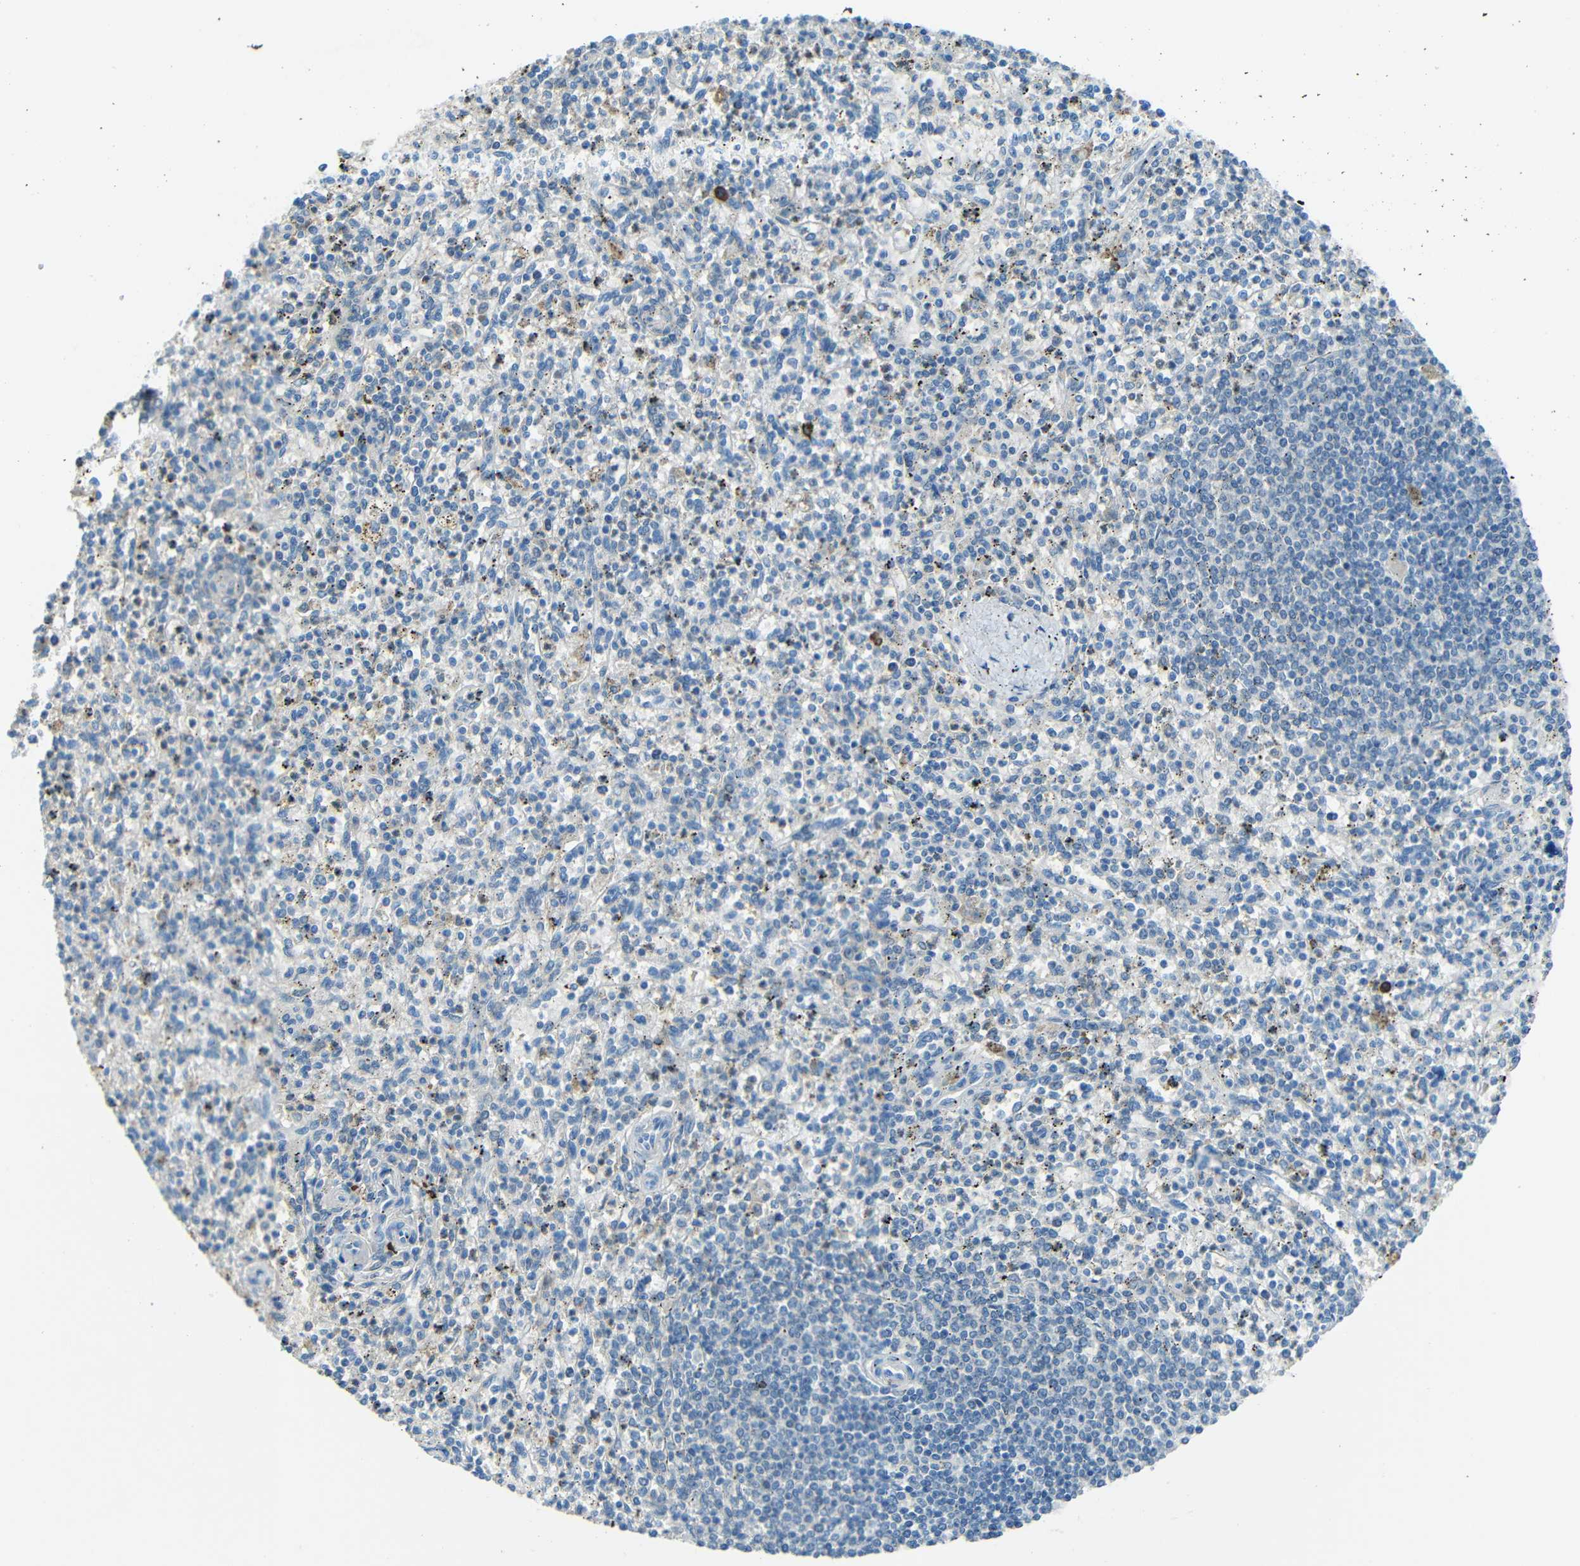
{"staining": {"intensity": "strong", "quantity": "<25%", "location": "cytoplasmic/membranous"}, "tissue": "spleen", "cell_type": "Cells in red pulp", "image_type": "normal", "snomed": [{"axis": "morphology", "description": "Normal tissue, NOS"}, {"axis": "topography", "description": "Spleen"}], "caption": "Immunohistochemical staining of normal spleen reveals <25% levels of strong cytoplasmic/membranous protein positivity in approximately <25% of cells in red pulp. The staining was performed using DAB, with brown indicating positive protein expression. Nuclei are stained blue with hematoxylin.", "gene": "CYP26B1", "patient": {"sex": "male", "age": 72}}